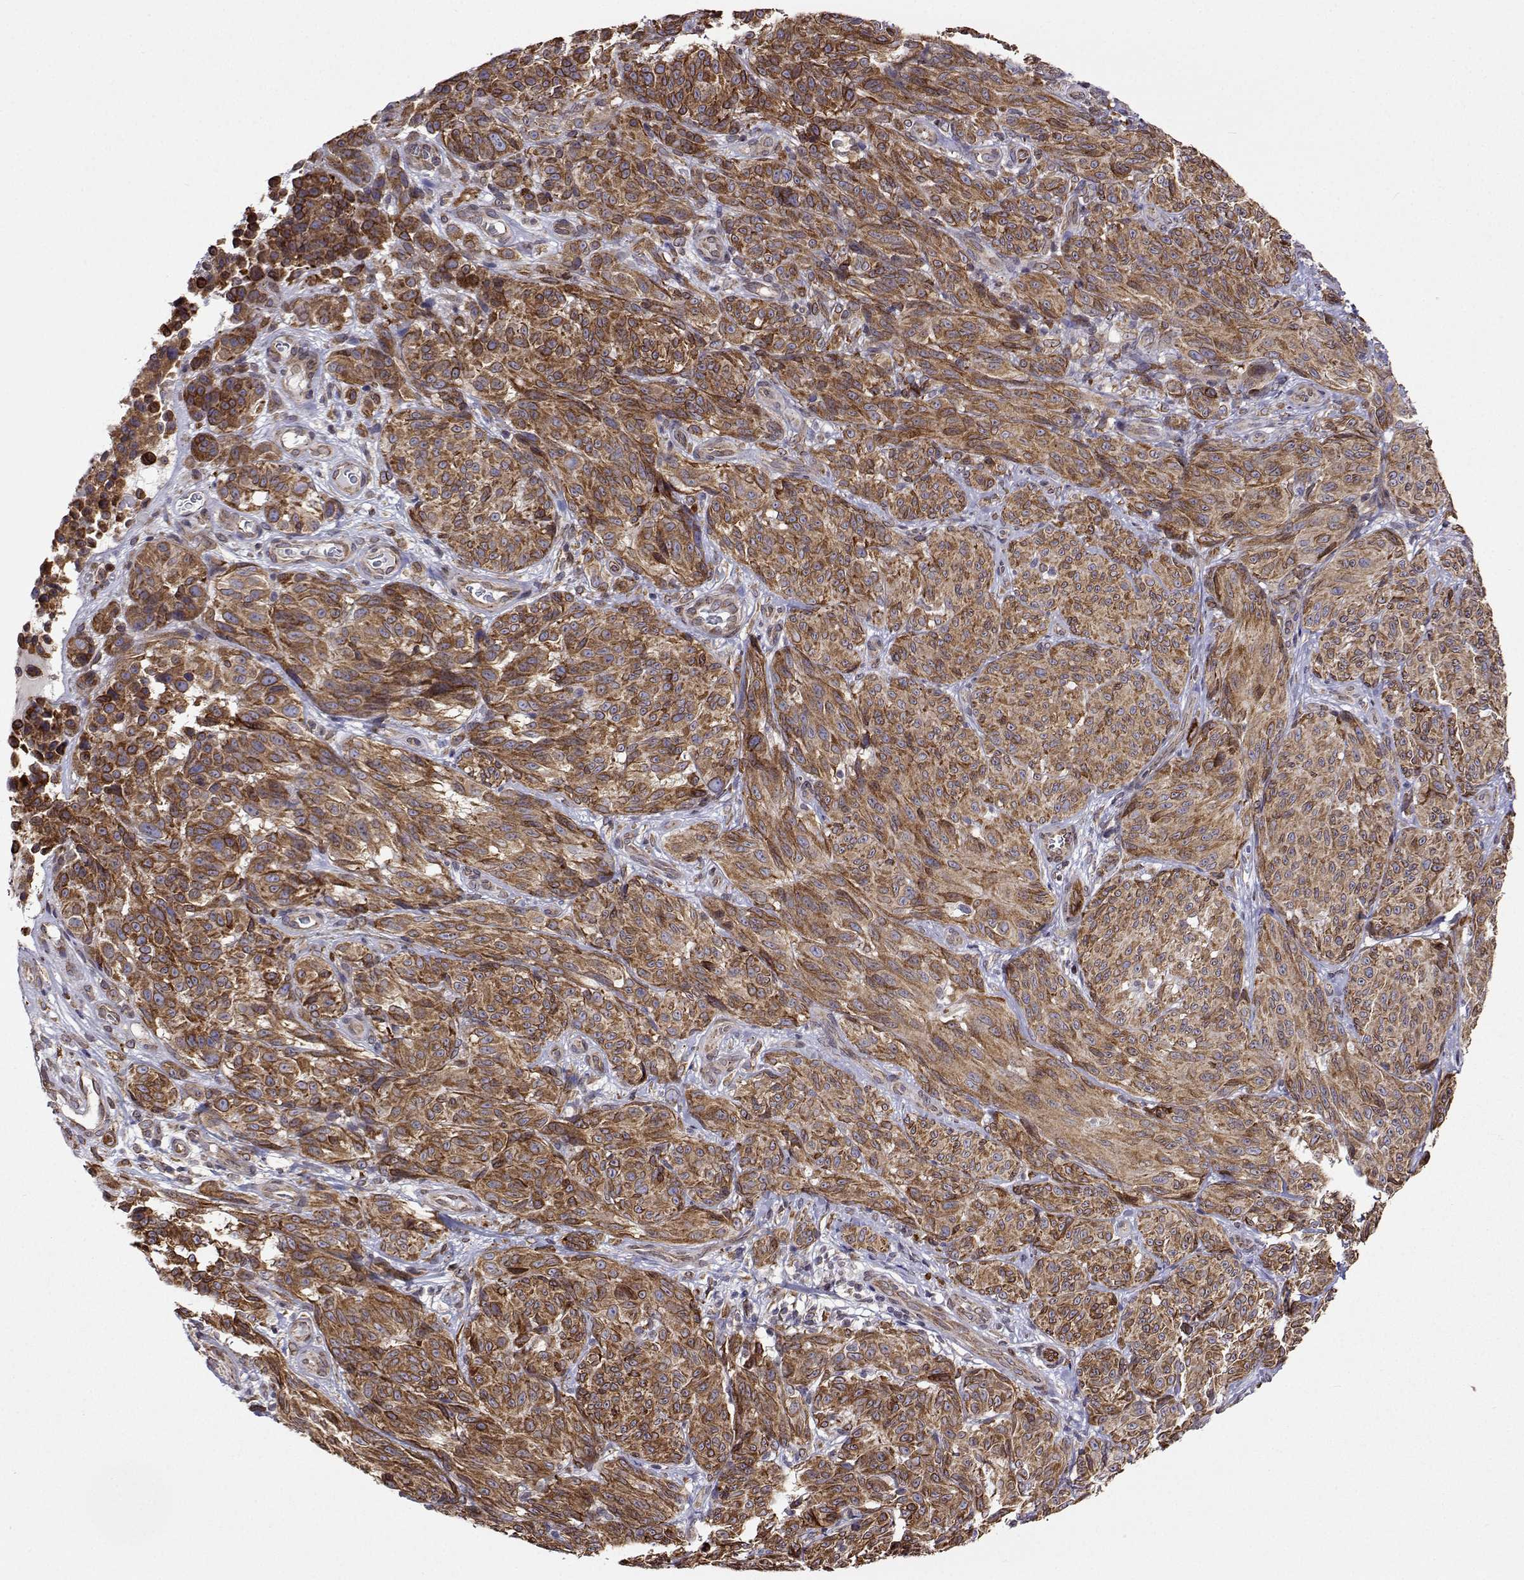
{"staining": {"intensity": "moderate", "quantity": ">75%", "location": "cytoplasmic/membranous"}, "tissue": "melanoma", "cell_type": "Tumor cells", "image_type": "cancer", "snomed": [{"axis": "morphology", "description": "Malignant melanoma, NOS"}, {"axis": "topography", "description": "Skin"}], "caption": "IHC image of neoplastic tissue: melanoma stained using immunohistochemistry reveals medium levels of moderate protein expression localized specifically in the cytoplasmic/membranous of tumor cells, appearing as a cytoplasmic/membranous brown color.", "gene": "PGRMC2", "patient": {"sex": "female", "age": 85}}